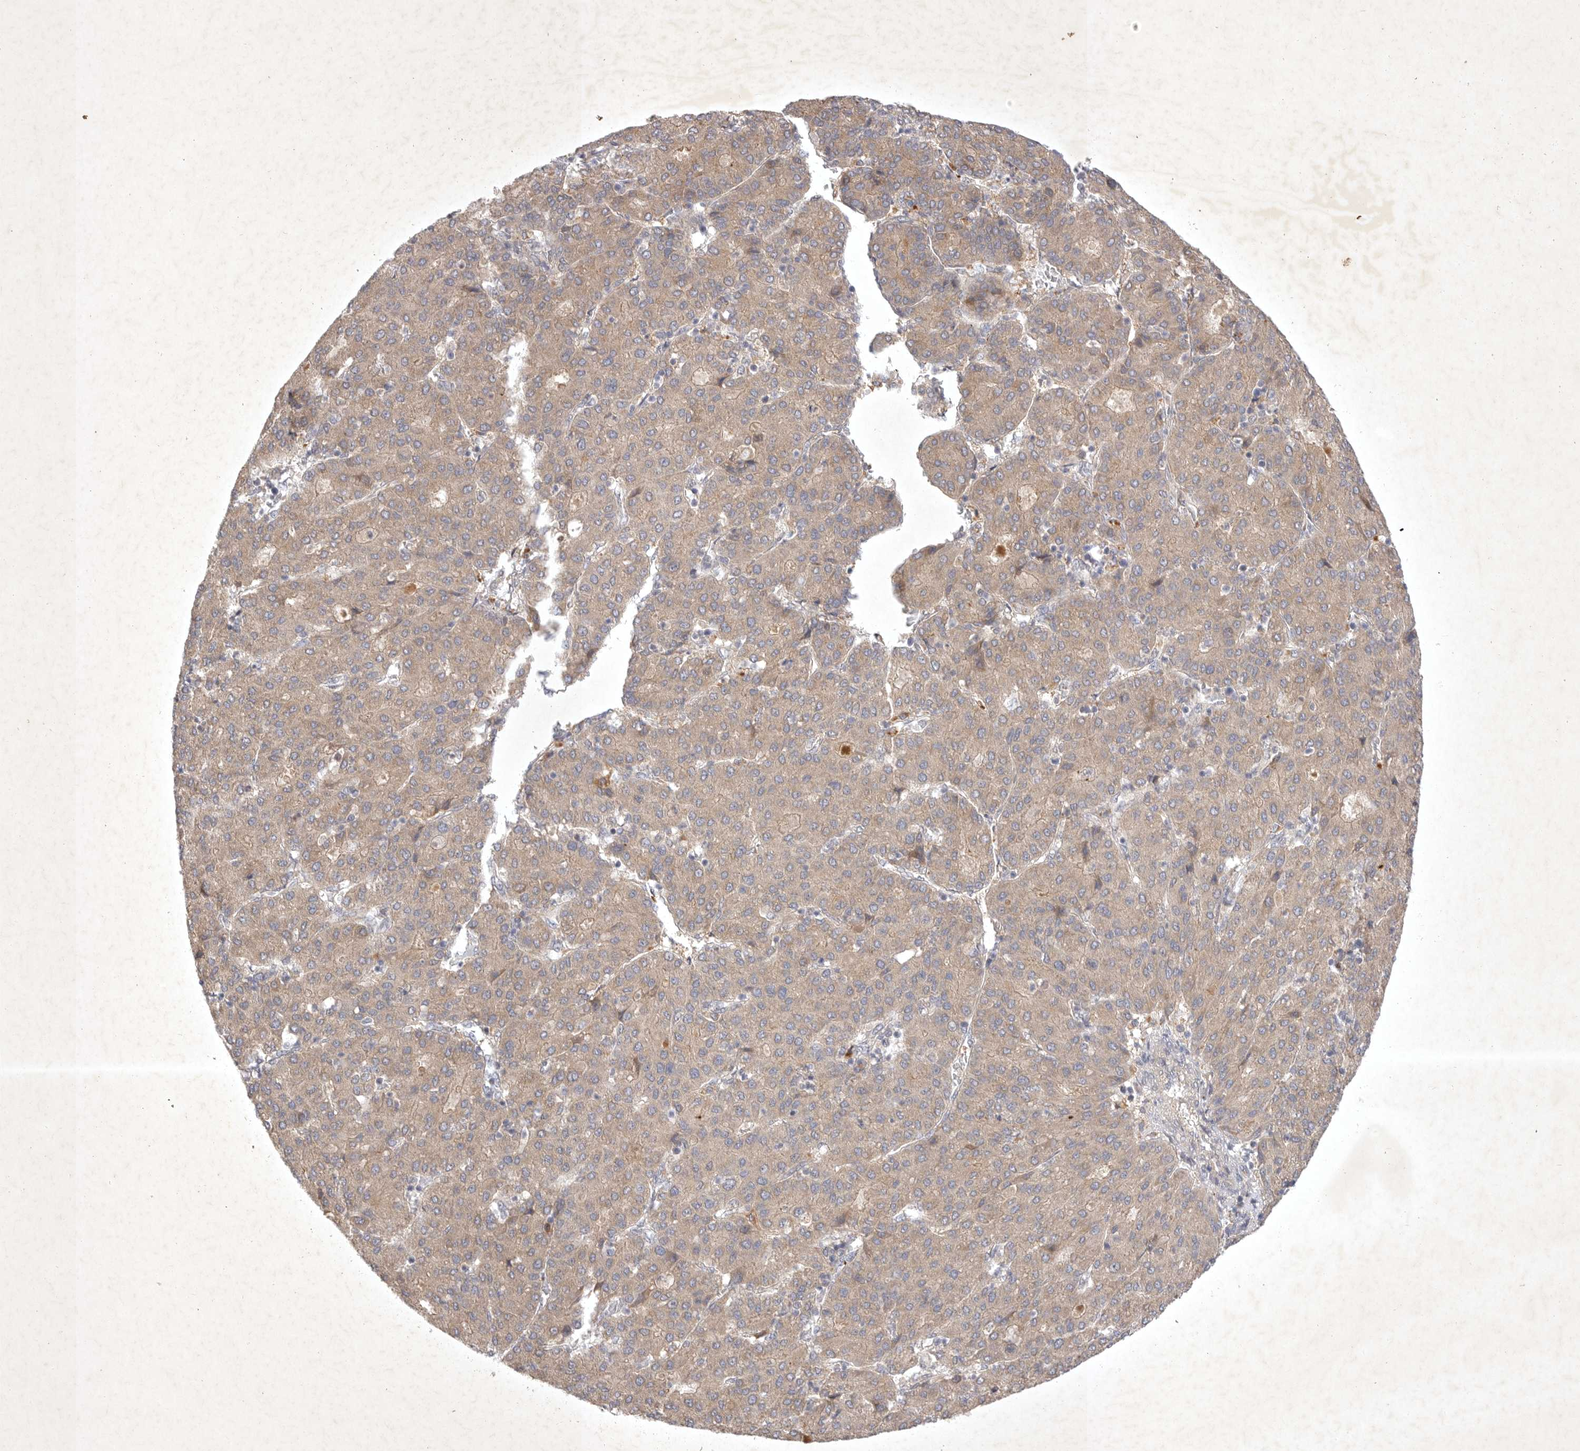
{"staining": {"intensity": "moderate", "quantity": ">75%", "location": "cytoplasmic/membranous"}, "tissue": "liver cancer", "cell_type": "Tumor cells", "image_type": "cancer", "snomed": [{"axis": "morphology", "description": "Carcinoma, Hepatocellular, NOS"}, {"axis": "topography", "description": "Liver"}], "caption": "A medium amount of moderate cytoplasmic/membranous staining is identified in approximately >75% of tumor cells in liver cancer tissue.", "gene": "PTPDC1", "patient": {"sex": "male", "age": 65}}